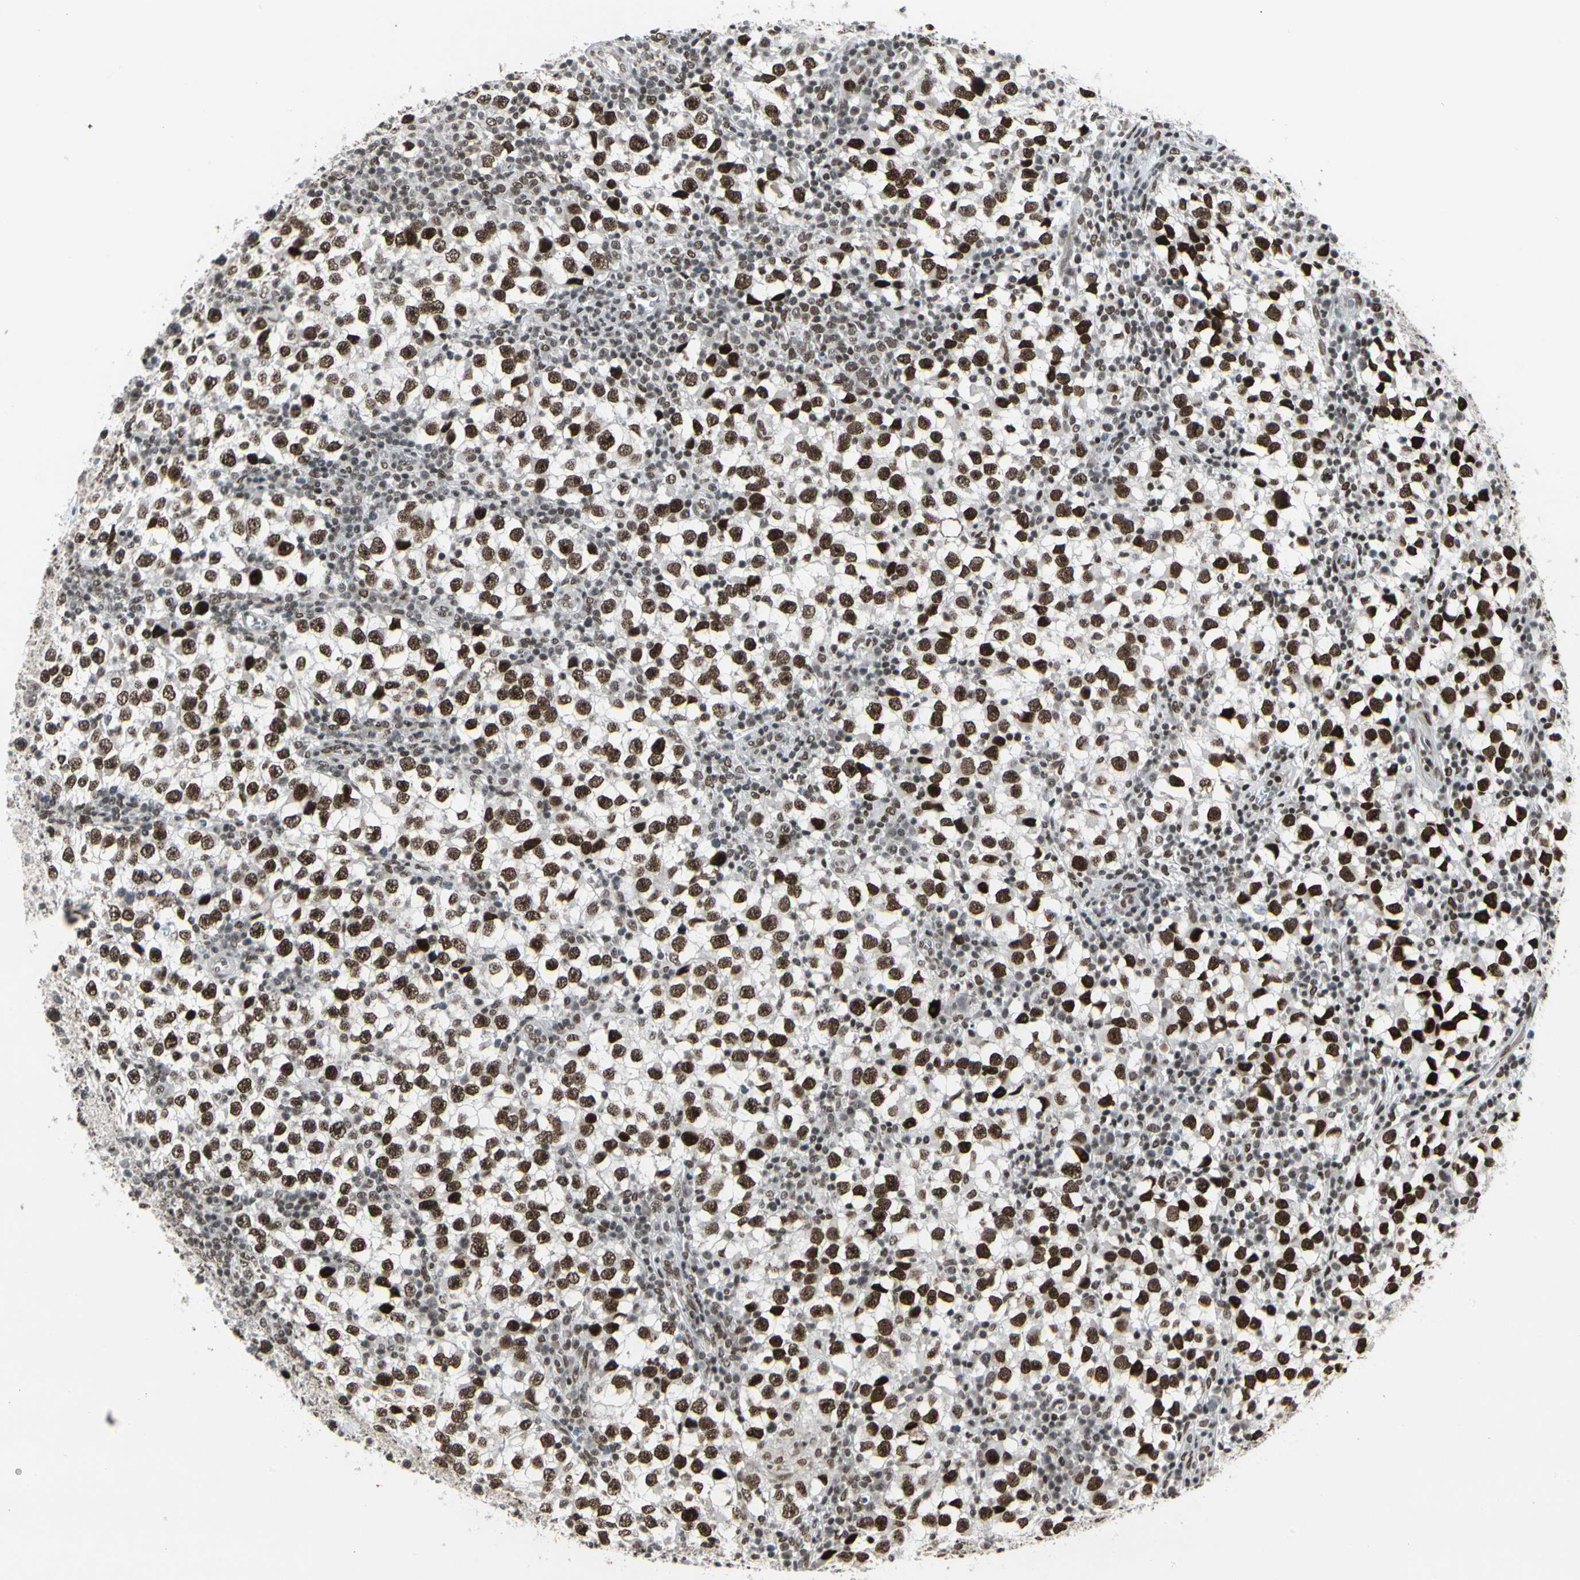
{"staining": {"intensity": "strong", "quantity": ">75%", "location": "nuclear"}, "tissue": "testis cancer", "cell_type": "Tumor cells", "image_type": "cancer", "snomed": [{"axis": "morphology", "description": "Seminoma, NOS"}, {"axis": "topography", "description": "Testis"}], "caption": "This is an image of immunohistochemistry staining of seminoma (testis), which shows strong staining in the nuclear of tumor cells.", "gene": "HMG20A", "patient": {"sex": "male", "age": 65}}